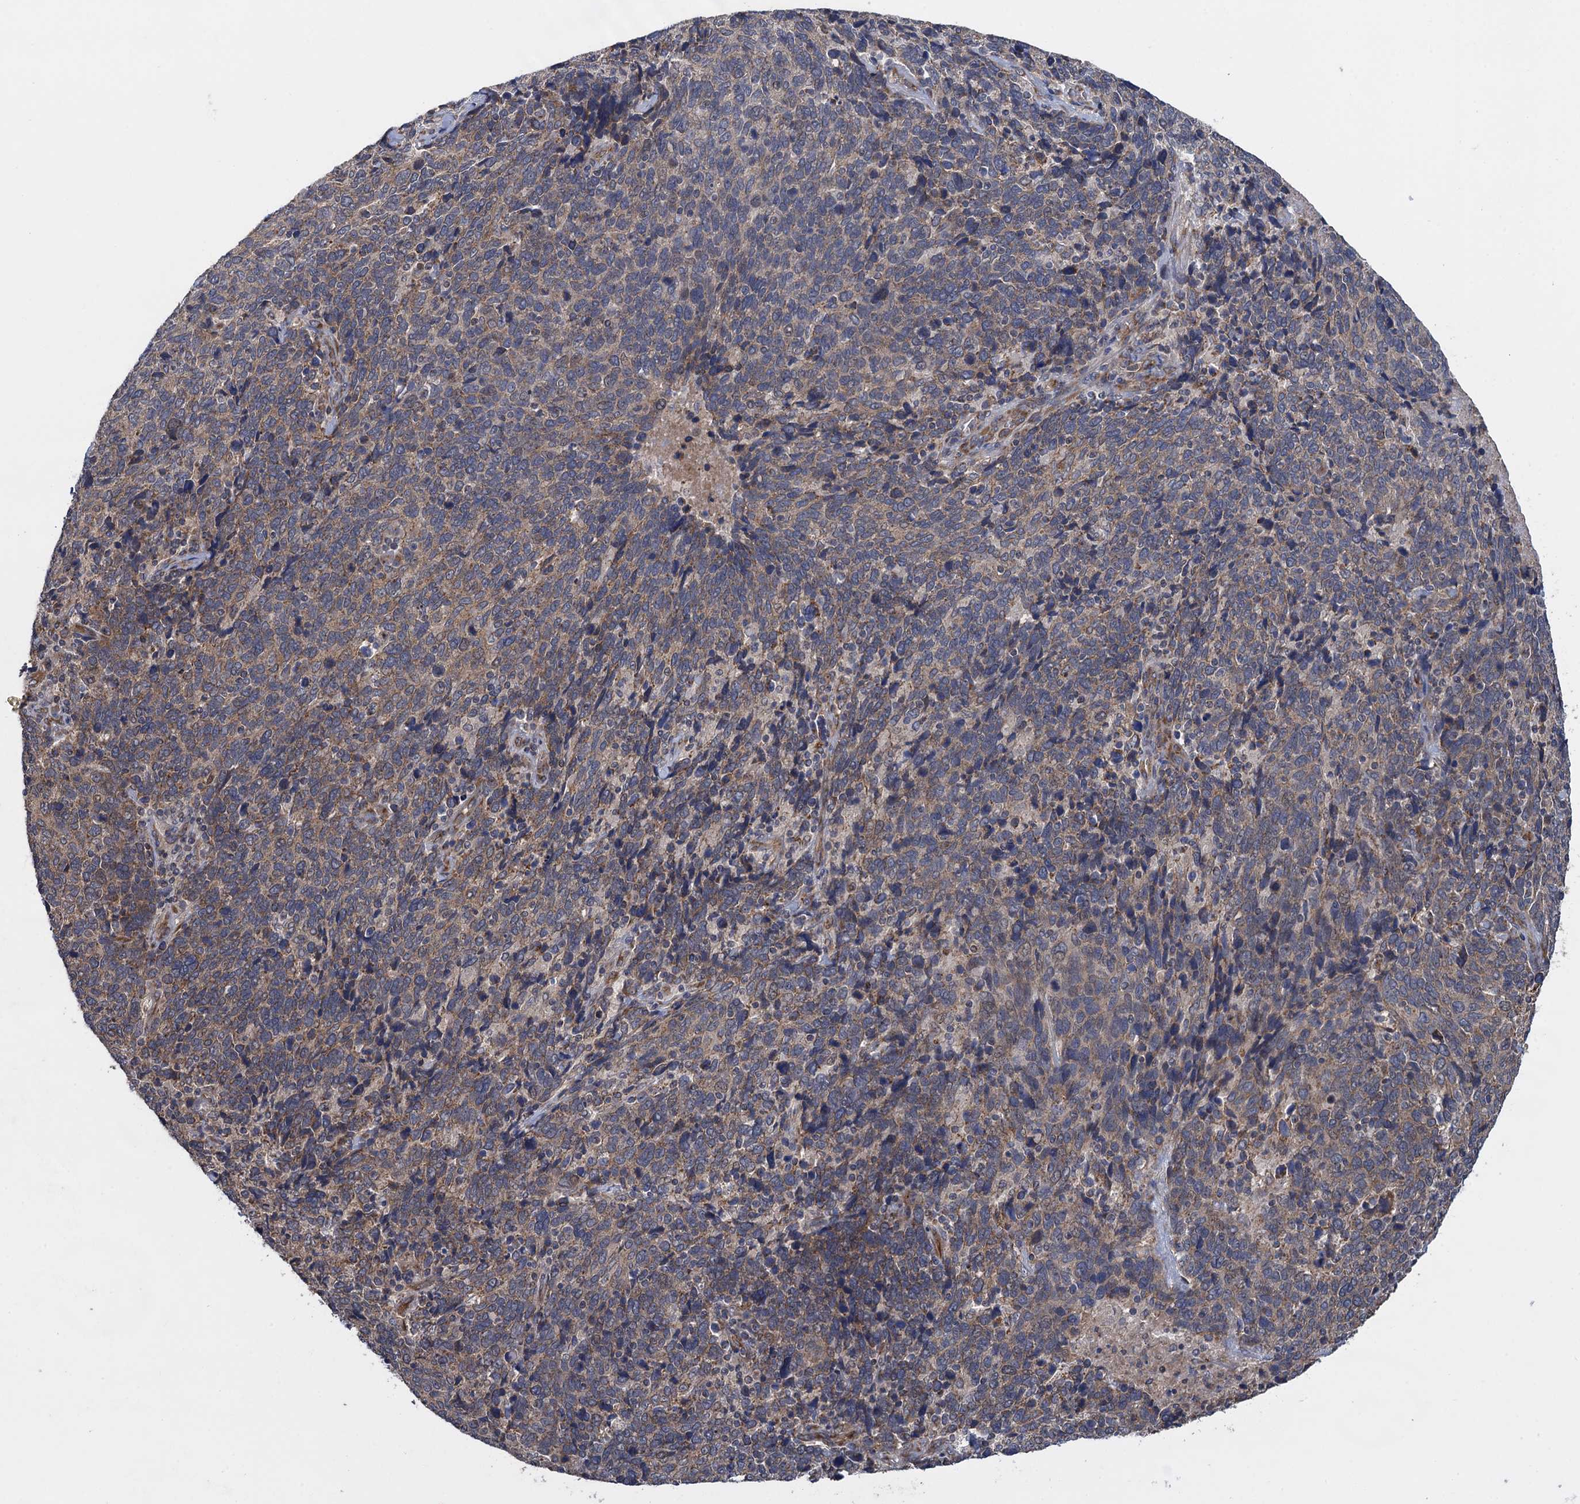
{"staining": {"intensity": "moderate", "quantity": "25%-75%", "location": "cytoplasmic/membranous"}, "tissue": "cervical cancer", "cell_type": "Tumor cells", "image_type": "cancer", "snomed": [{"axis": "morphology", "description": "Squamous cell carcinoma, NOS"}, {"axis": "topography", "description": "Cervix"}], "caption": "DAB (3,3'-diaminobenzidine) immunohistochemical staining of human squamous cell carcinoma (cervical) demonstrates moderate cytoplasmic/membranous protein staining in about 25%-75% of tumor cells. (DAB (3,3'-diaminobenzidine) IHC, brown staining for protein, blue staining for nuclei).", "gene": "HAUS1", "patient": {"sex": "female", "age": 41}}